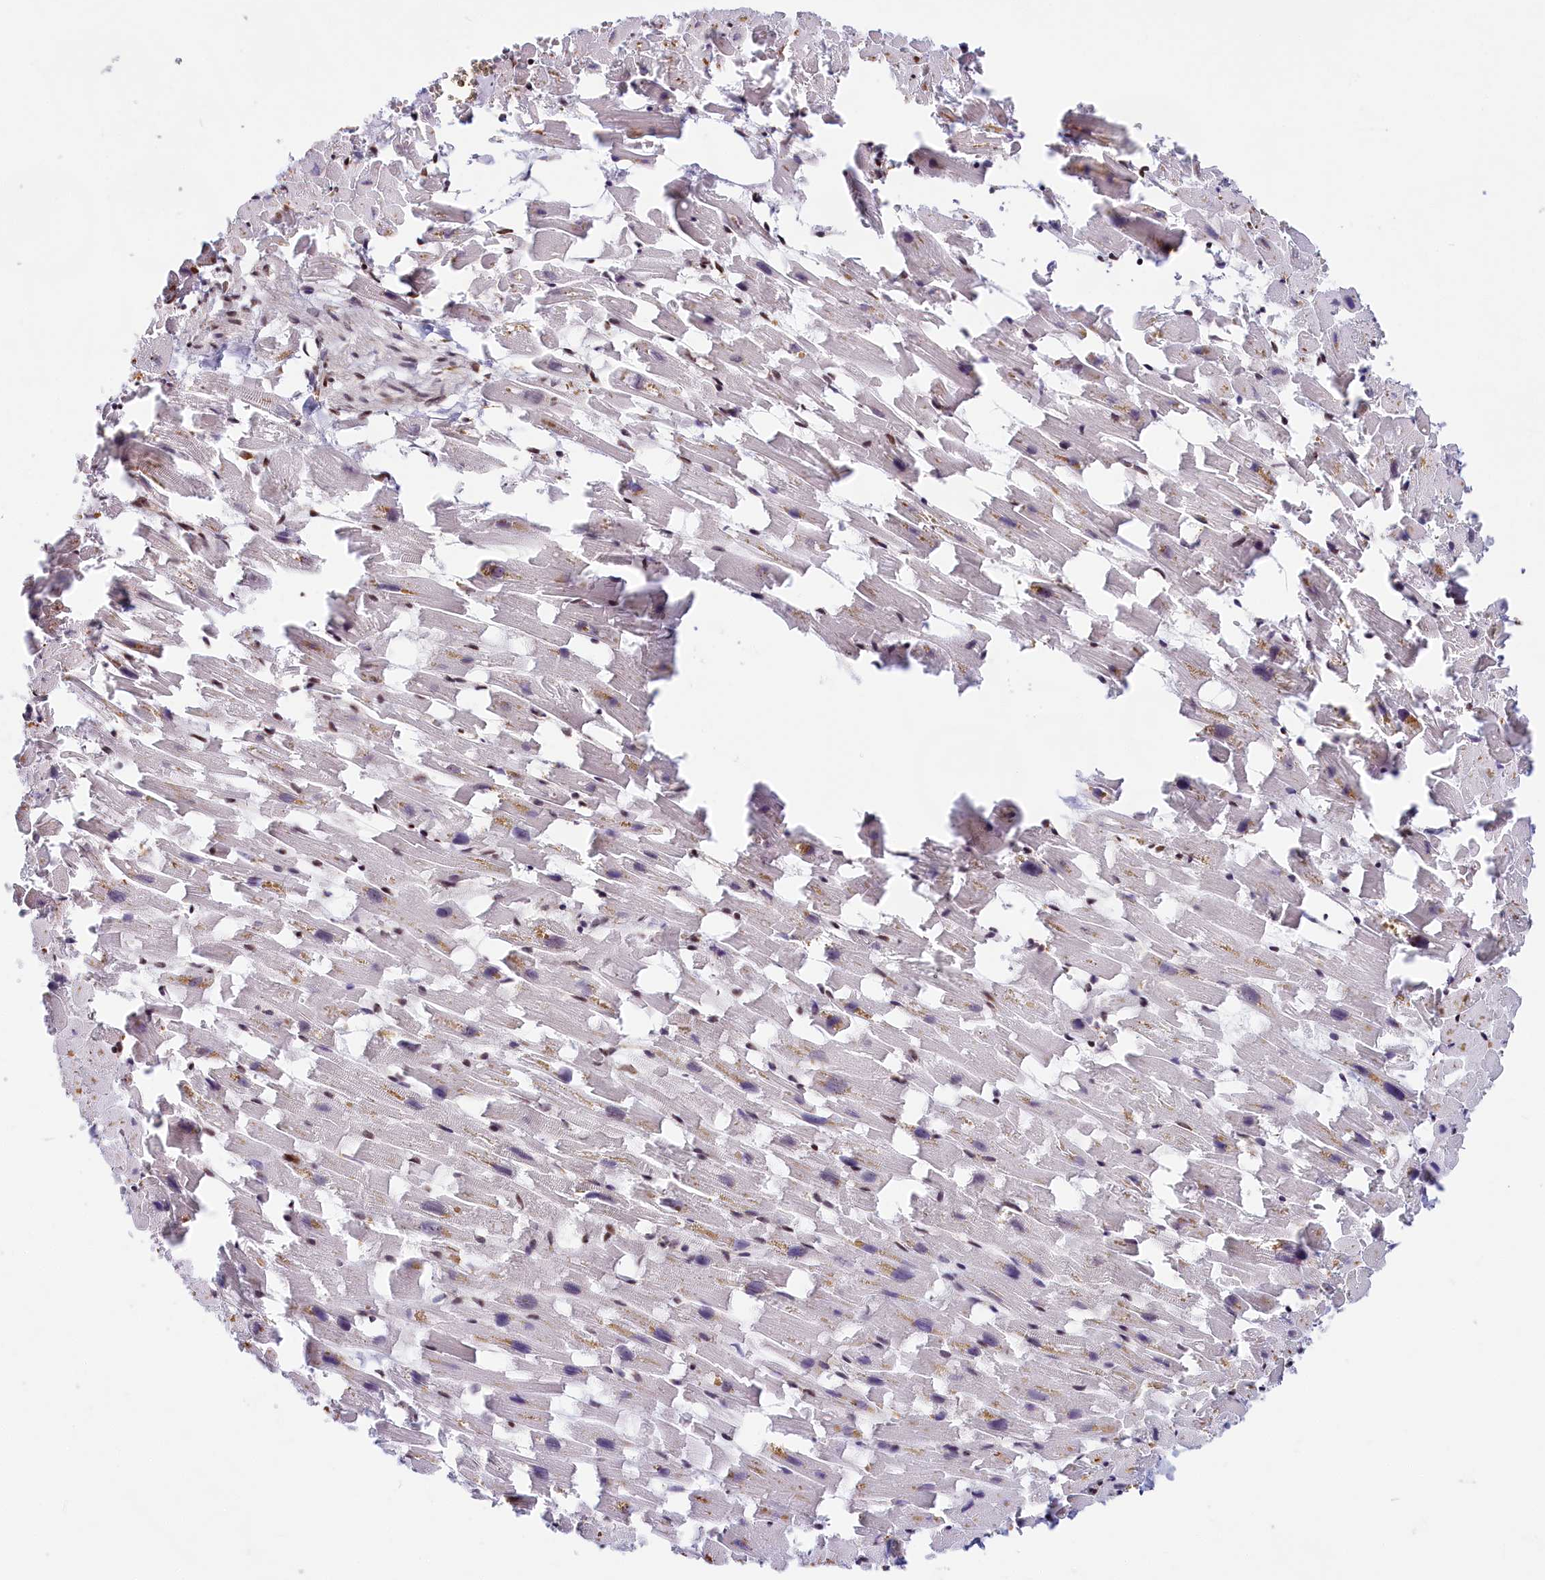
{"staining": {"intensity": "moderate", "quantity": "25%-75%", "location": "nuclear"}, "tissue": "heart muscle", "cell_type": "Cardiomyocytes", "image_type": "normal", "snomed": [{"axis": "morphology", "description": "Normal tissue, NOS"}, {"axis": "topography", "description": "Heart"}], "caption": "Immunohistochemistry of unremarkable human heart muscle demonstrates medium levels of moderate nuclear positivity in about 25%-75% of cardiomyocytes. (DAB = brown stain, brightfield microscopy at high magnification).", "gene": "SNRNP70", "patient": {"sex": "female", "age": 64}}